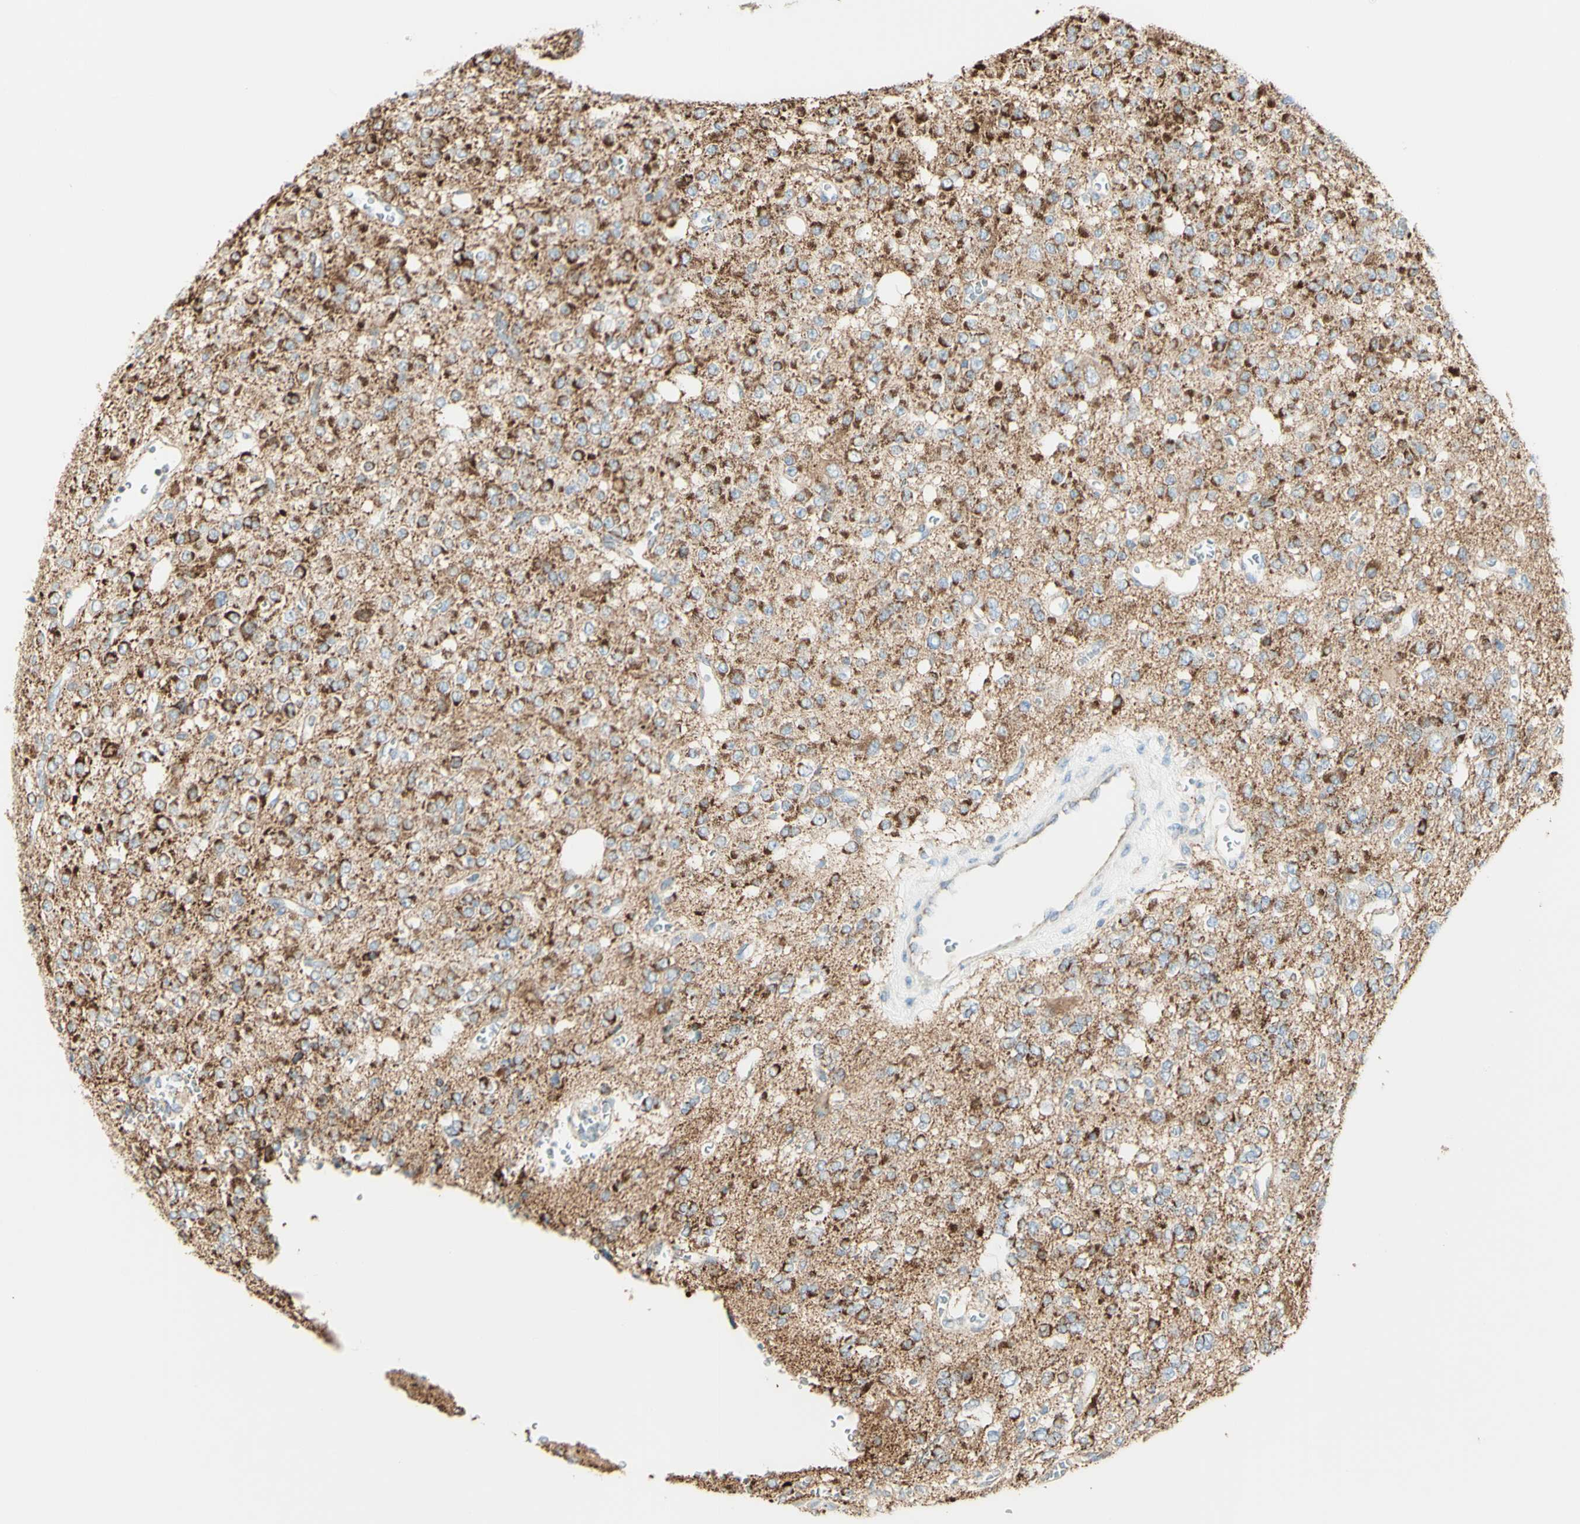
{"staining": {"intensity": "moderate", "quantity": ">75%", "location": "cytoplasmic/membranous"}, "tissue": "glioma", "cell_type": "Tumor cells", "image_type": "cancer", "snomed": [{"axis": "morphology", "description": "Glioma, malignant, Low grade"}, {"axis": "topography", "description": "Brain"}], "caption": "A photomicrograph showing moderate cytoplasmic/membranous staining in approximately >75% of tumor cells in malignant glioma (low-grade), as visualized by brown immunohistochemical staining.", "gene": "LETM1", "patient": {"sex": "male", "age": 38}}